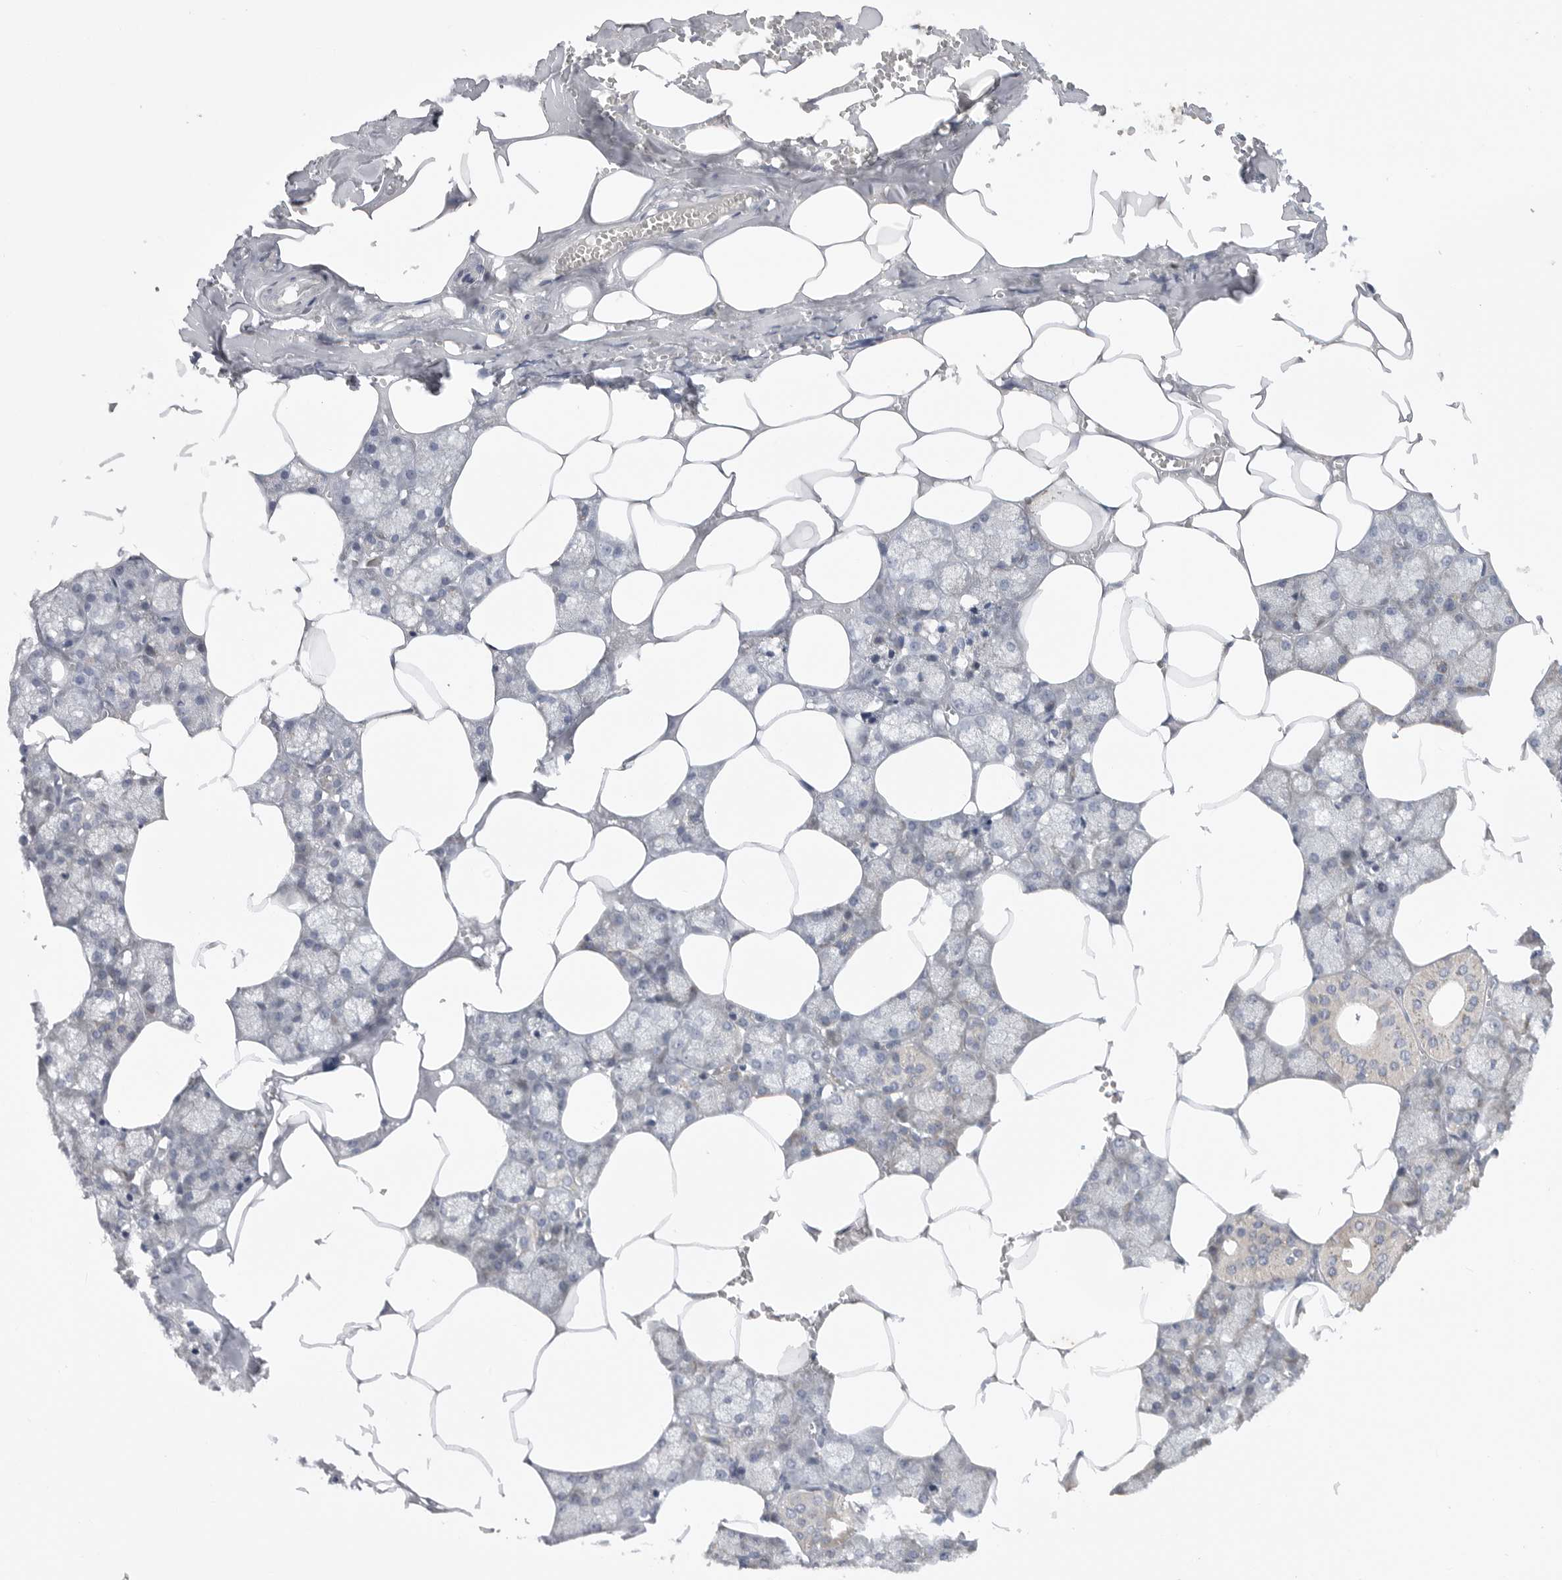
{"staining": {"intensity": "weak", "quantity": "25%-75%", "location": "cytoplasmic/membranous"}, "tissue": "salivary gland", "cell_type": "Glandular cells", "image_type": "normal", "snomed": [{"axis": "morphology", "description": "Normal tissue, NOS"}, {"axis": "topography", "description": "Salivary gland"}], "caption": "Immunohistochemical staining of benign salivary gland displays low levels of weak cytoplasmic/membranous expression in about 25%-75% of glandular cells. (IHC, brightfield microscopy, high magnification).", "gene": "FBXO43", "patient": {"sex": "male", "age": 62}}